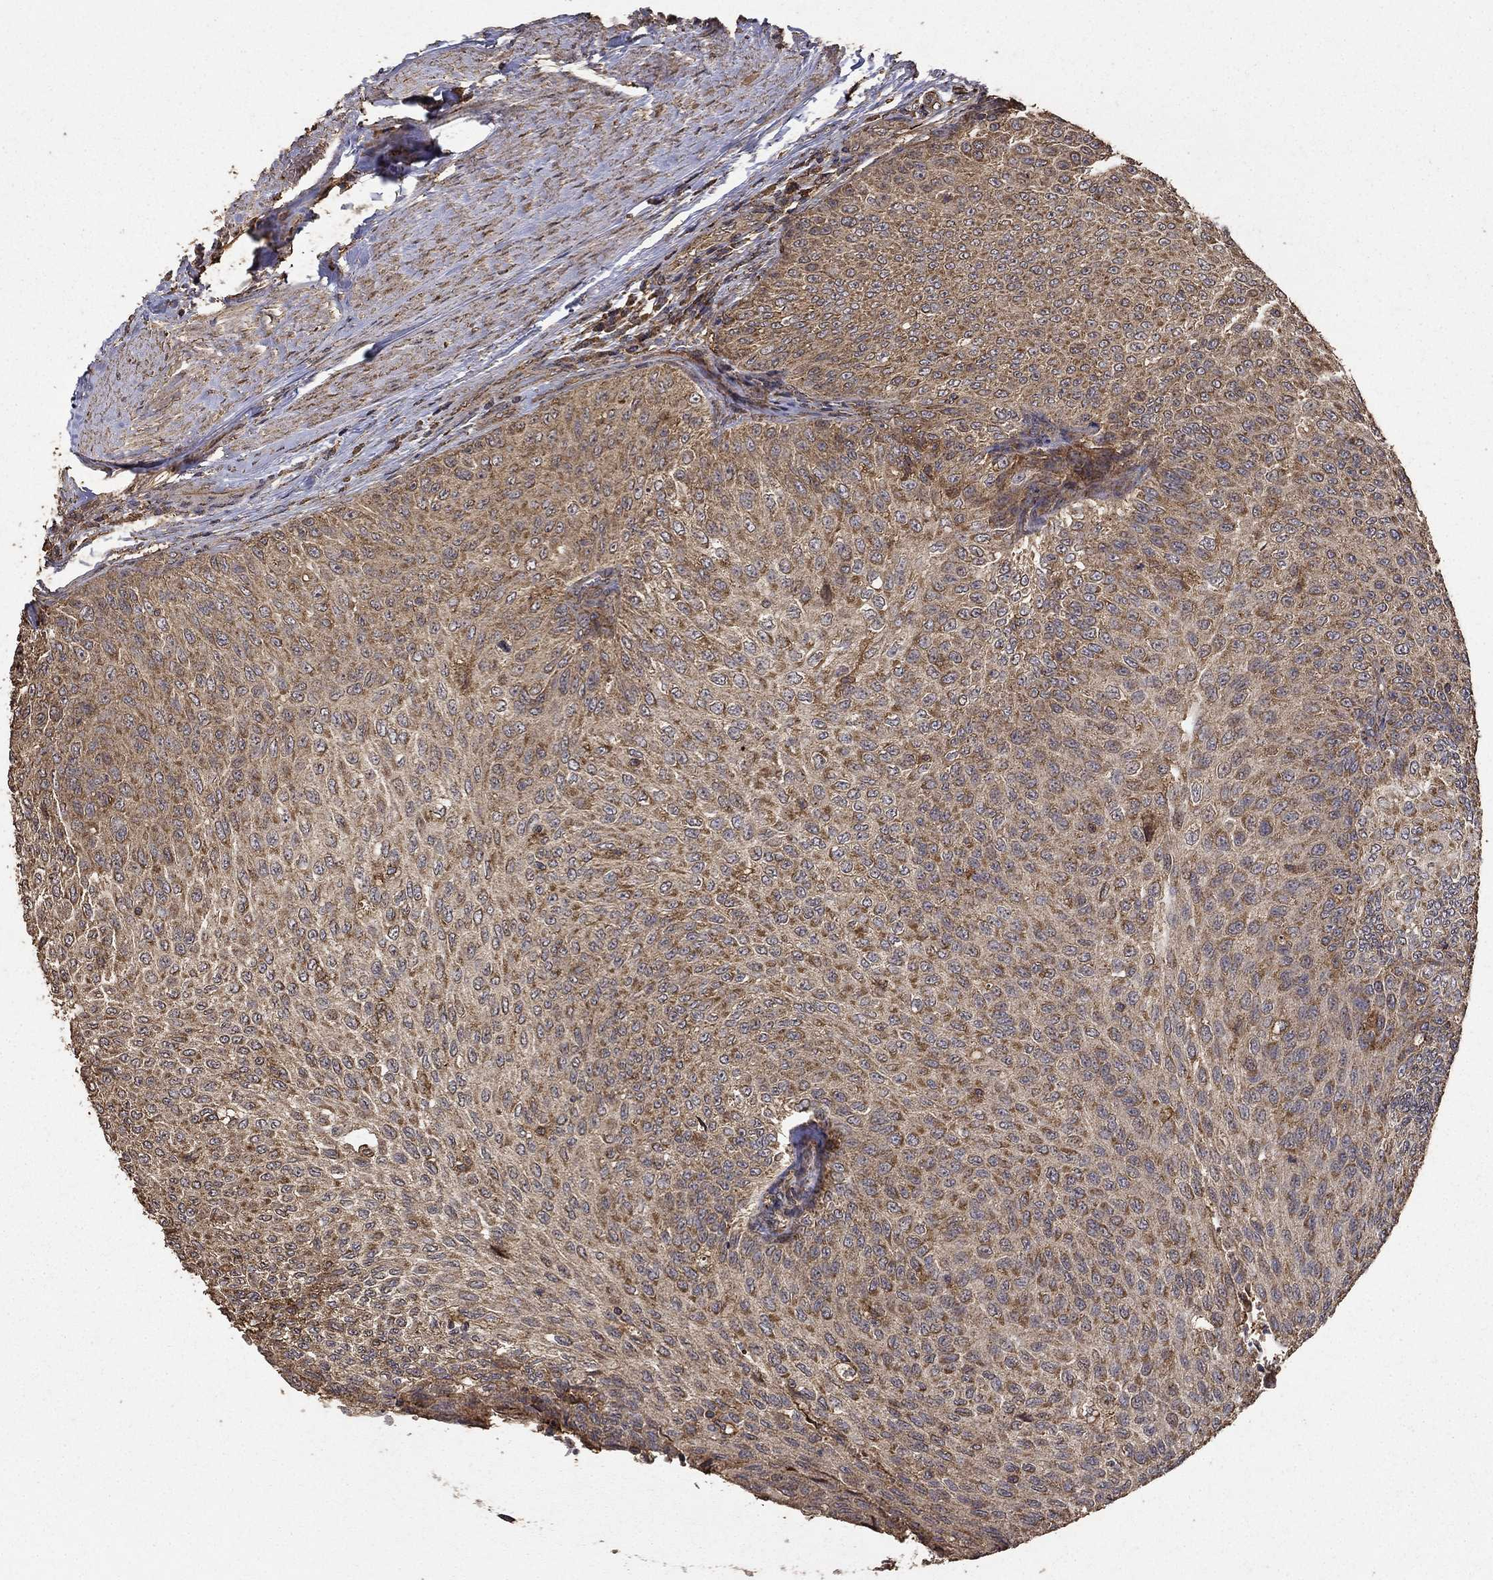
{"staining": {"intensity": "moderate", "quantity": "25%-75%", "location": "cytoplasmic/membranous"}, "tissue": "urothelial cancer", "cell_type": "Tumor cells", "image_type": "cancer", "snomed": [{"axis": "morphology", "description": "Urothelial carcinoma, Low grade"}, {"axis": "topography", "description": "Ureter, NOS"}, {"axis": "topography", "description": "Urinary bladder"}], "caption": "Human urothelial cancer stained with a brown dye displays moderate cytoplasmic/membranous positive staining in about 25%-75% of tumor cells.", "gene": "IFRD1", "patient": {"sex": "male", "age": 78}}